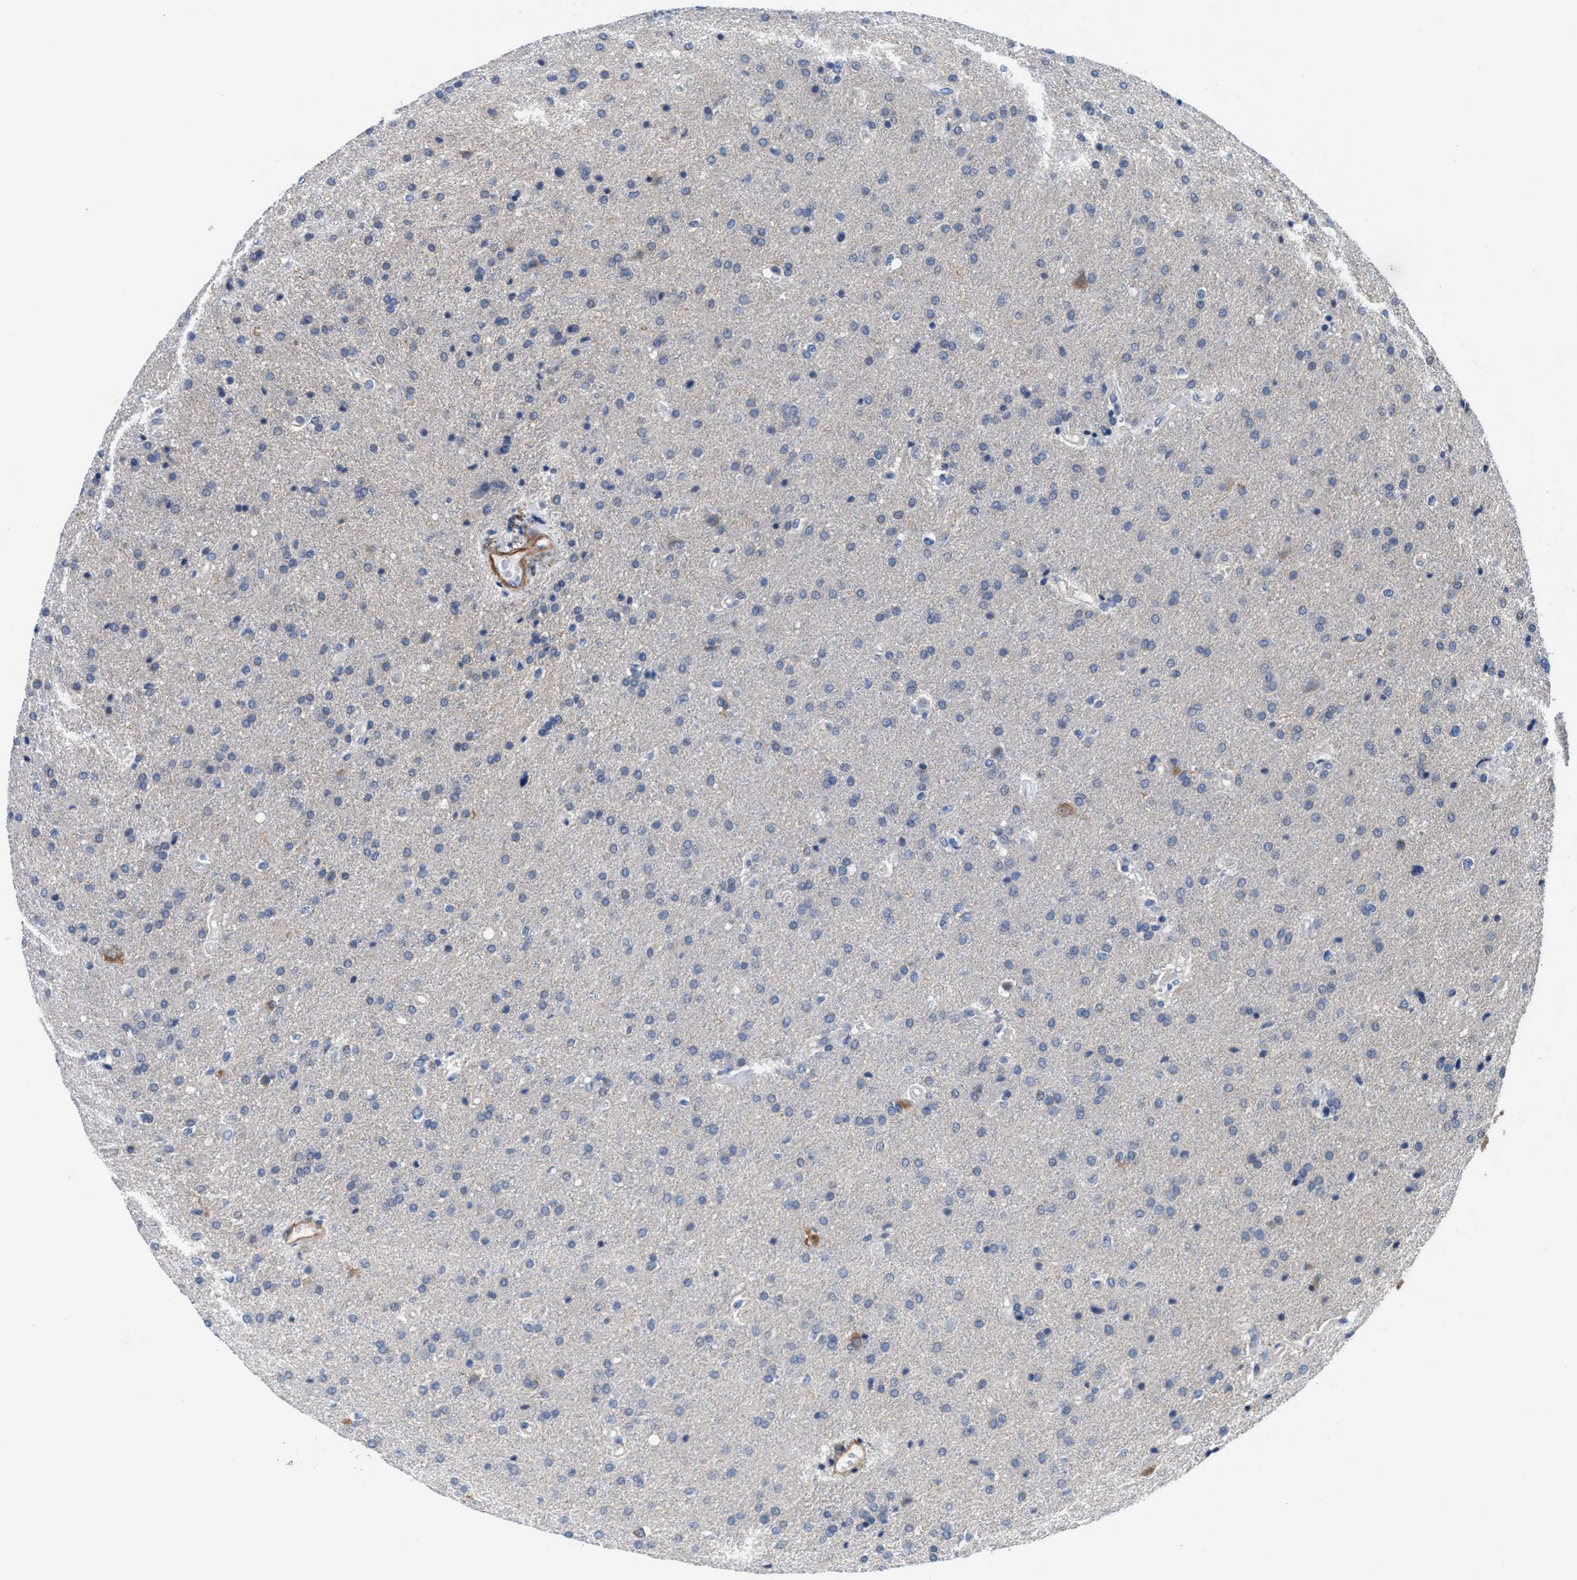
{"staining": {"intensity": "negative", "quantity": "none", "location": "none"}, "tissue": "glioma", "cell_type": "Tumor cells", "image_type": "cancer", "snomed": [{"axis": "morphology", "description": "Glioma, malignant, High grade"}, {"axis": "topography", "description": "Brain"}], "caption": "DAB immunohistochemical staining of glioma exhibits no significant staining in tumor cells.", "gene": "PARG", "patient": {"sex": "male", "age": 72}}